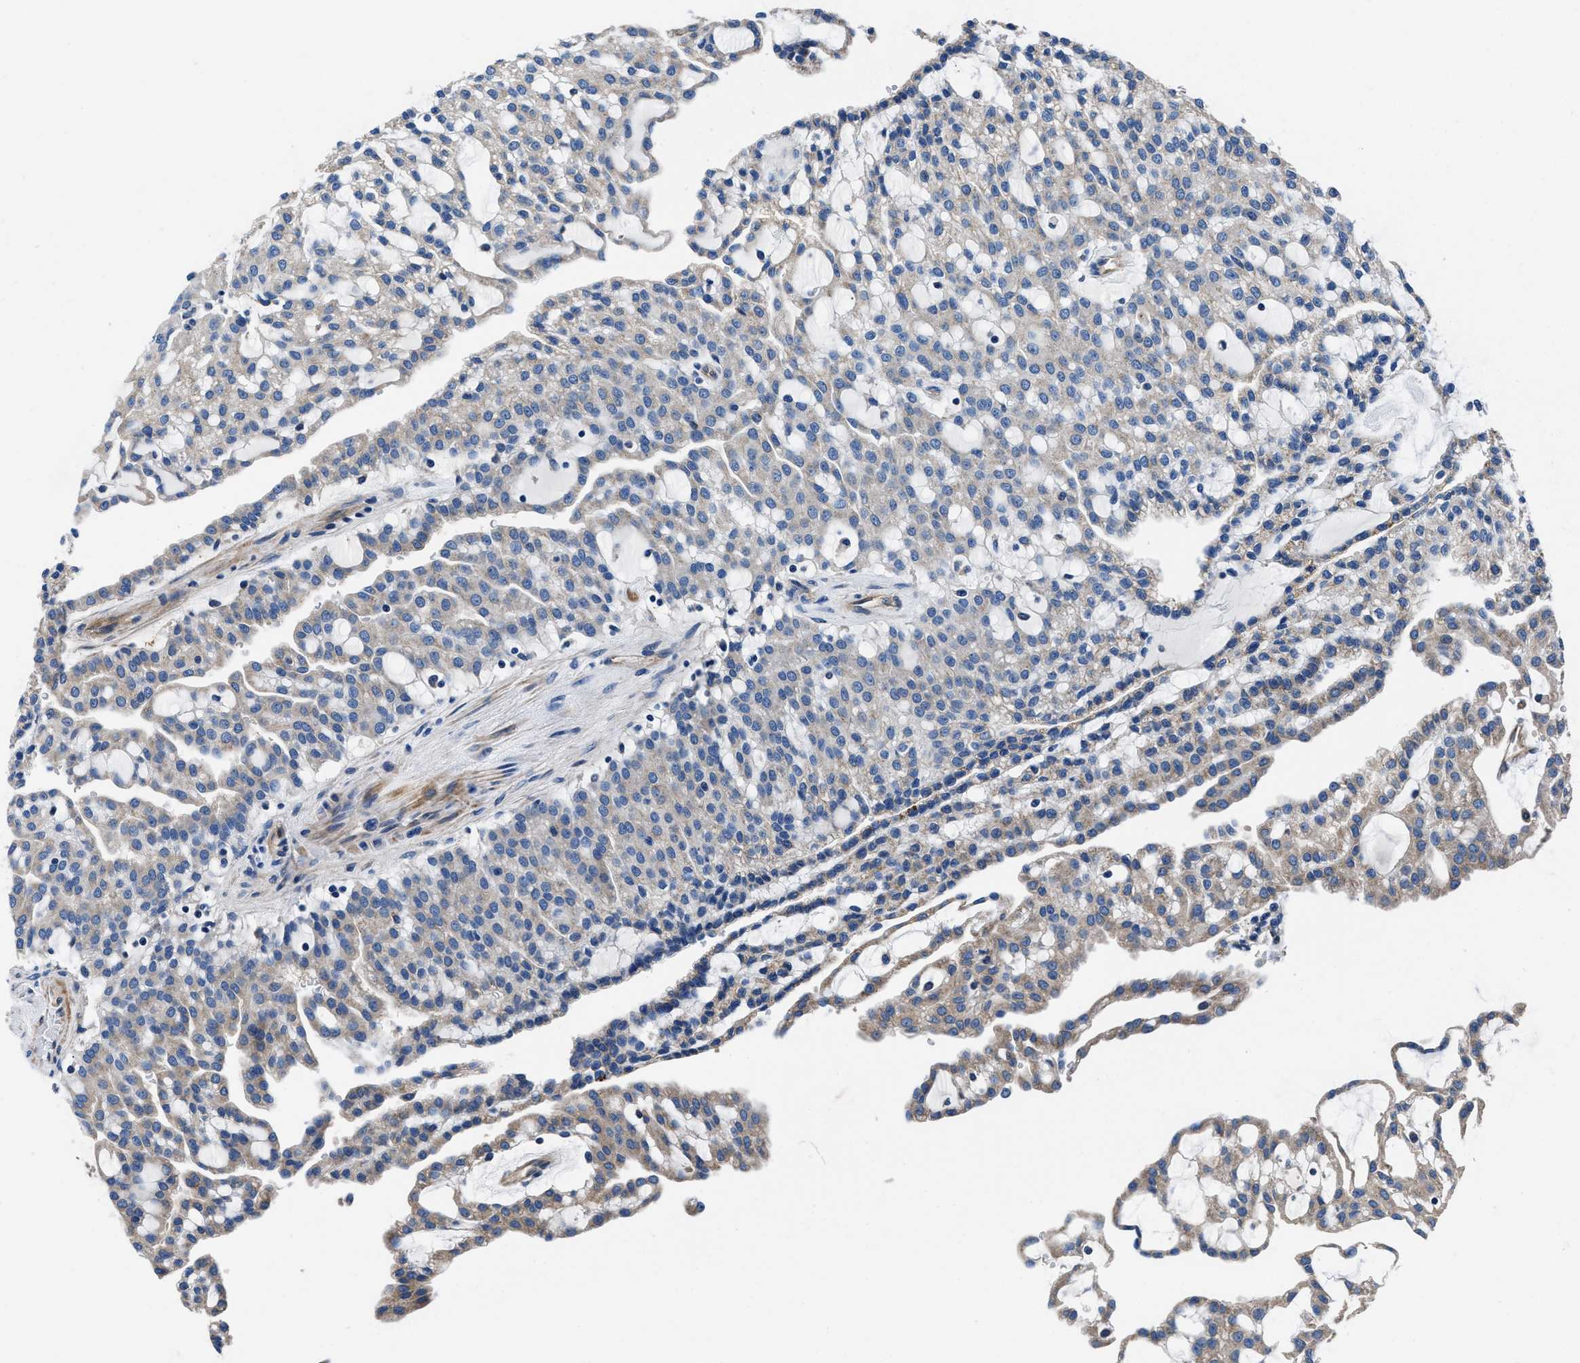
{"staining": {"intensity": "weak", "quantity": "25%-75%", "location": "cytoplasmic/membranous"}, "tissue": "renal cancer", "cell_type": "Tumor cells", "image_type": "cancer", "snomed": [{"axis": "morphology", "description": "Adenocarcinoma, NOS"}, {"axis": "topography", "description": "Kidney"}], "caption": "There is low levels of weak cytoplasmic/membranous staining in tumor cells of adenocarcinoma (renal), as demonstrated by immunohistochemical staining (brown color).", "gene": "NEU1", "patient": {"sex": "male", "age": 63}}